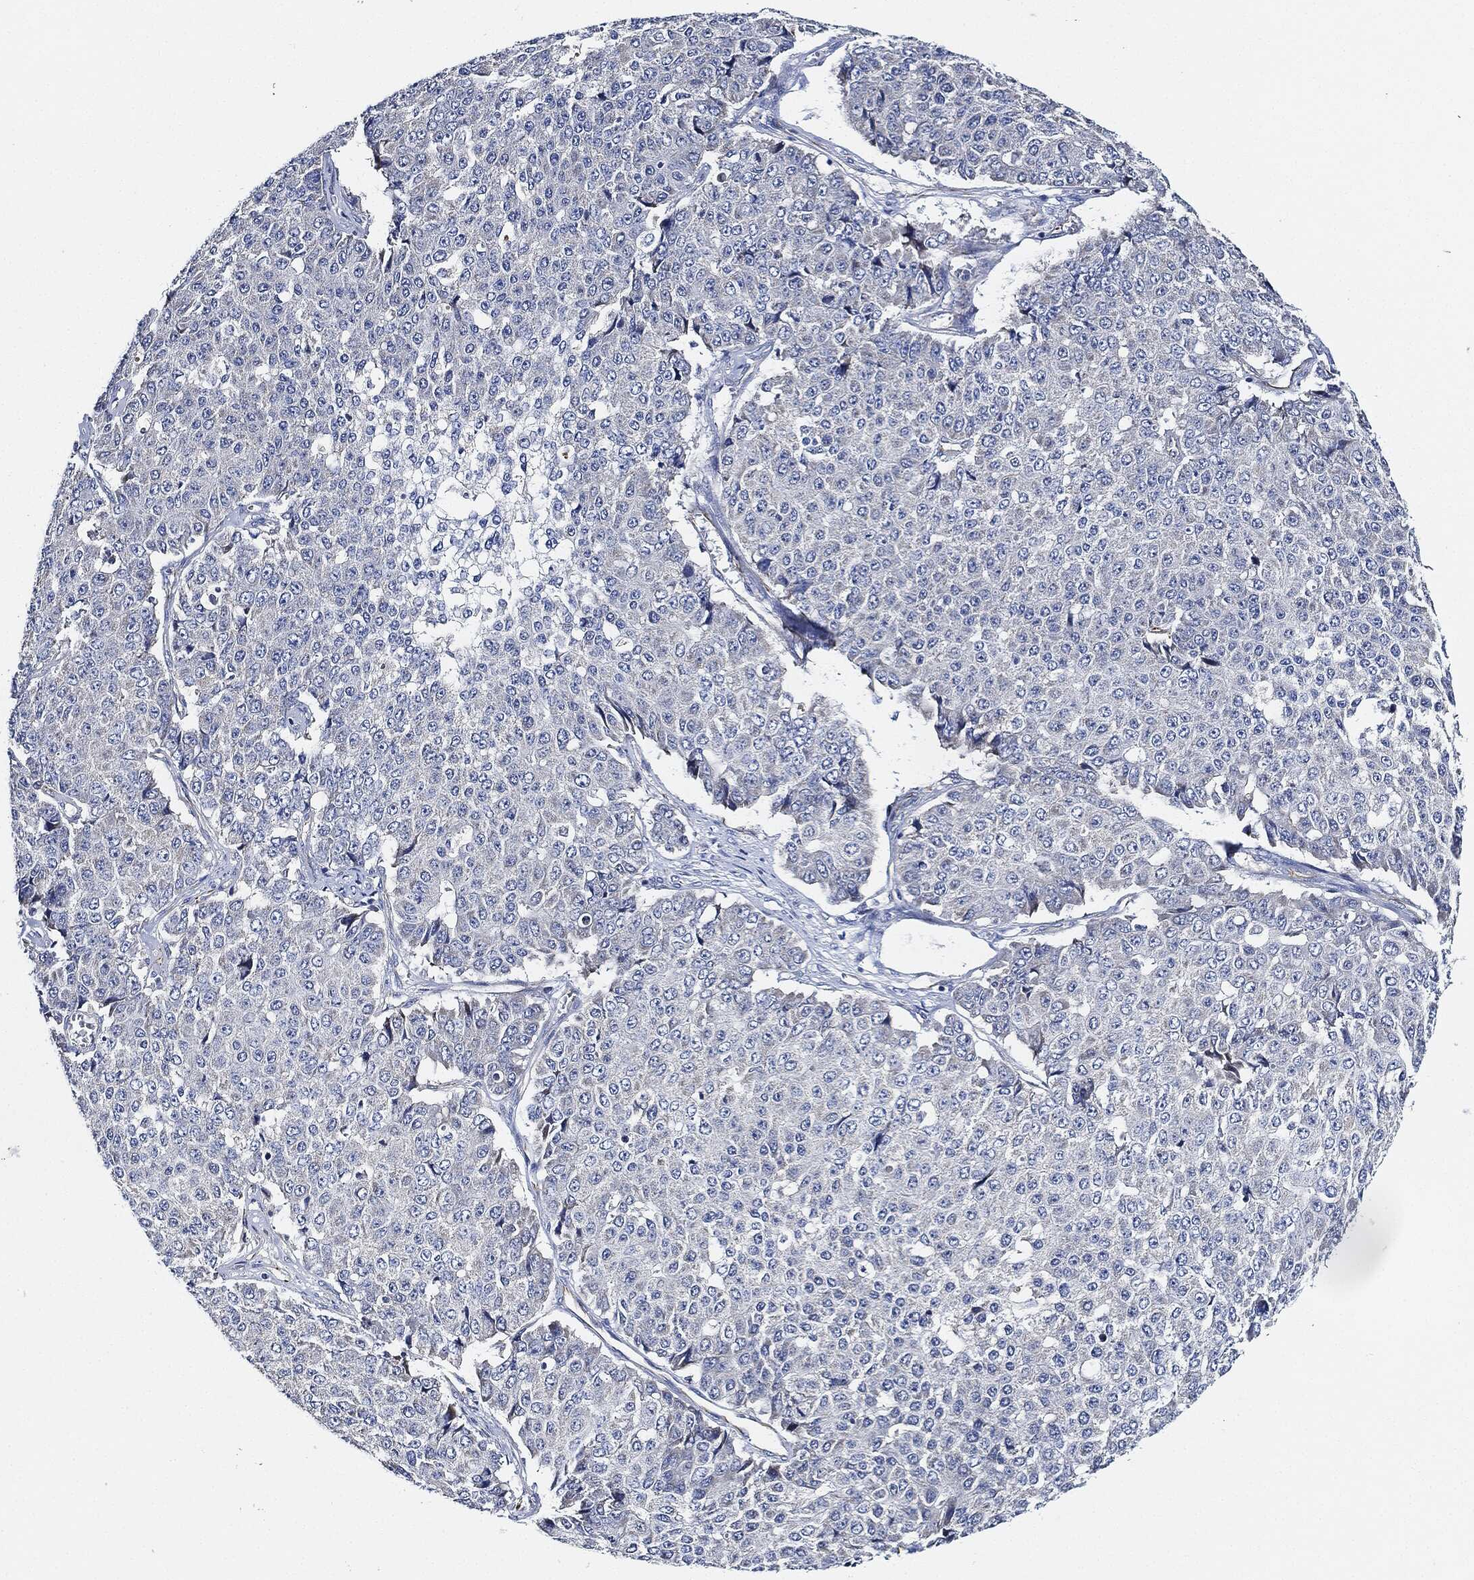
{"staining": {"intensity": "negative", "quantity": "none", "location": "none"}, "tissue": "pancreatic cancer", "cell_type": "Tumor cells", "image_type": "cancer", "snomed": [{"axis": "morphology", "description": "Normal tissue, NOS"}, {"axis": "morphology", "description": "Adenocarcinoma, NOS"}, {"axis": "topography", "description": "Pancreas"}, {"axis": "topography", "description": "Duodenum"}], "caption": "Histopathology image shows no protein expression in tumor cells of pancreatic adenocarcinoma tissue. The staining is performed using DAB (3,3'-diaminobenzidine) brown chromogen with nuclei counter-stained in using hematoxylin.", "gene": "THSD1", "patient": {"sex": "male", "age": 50}}